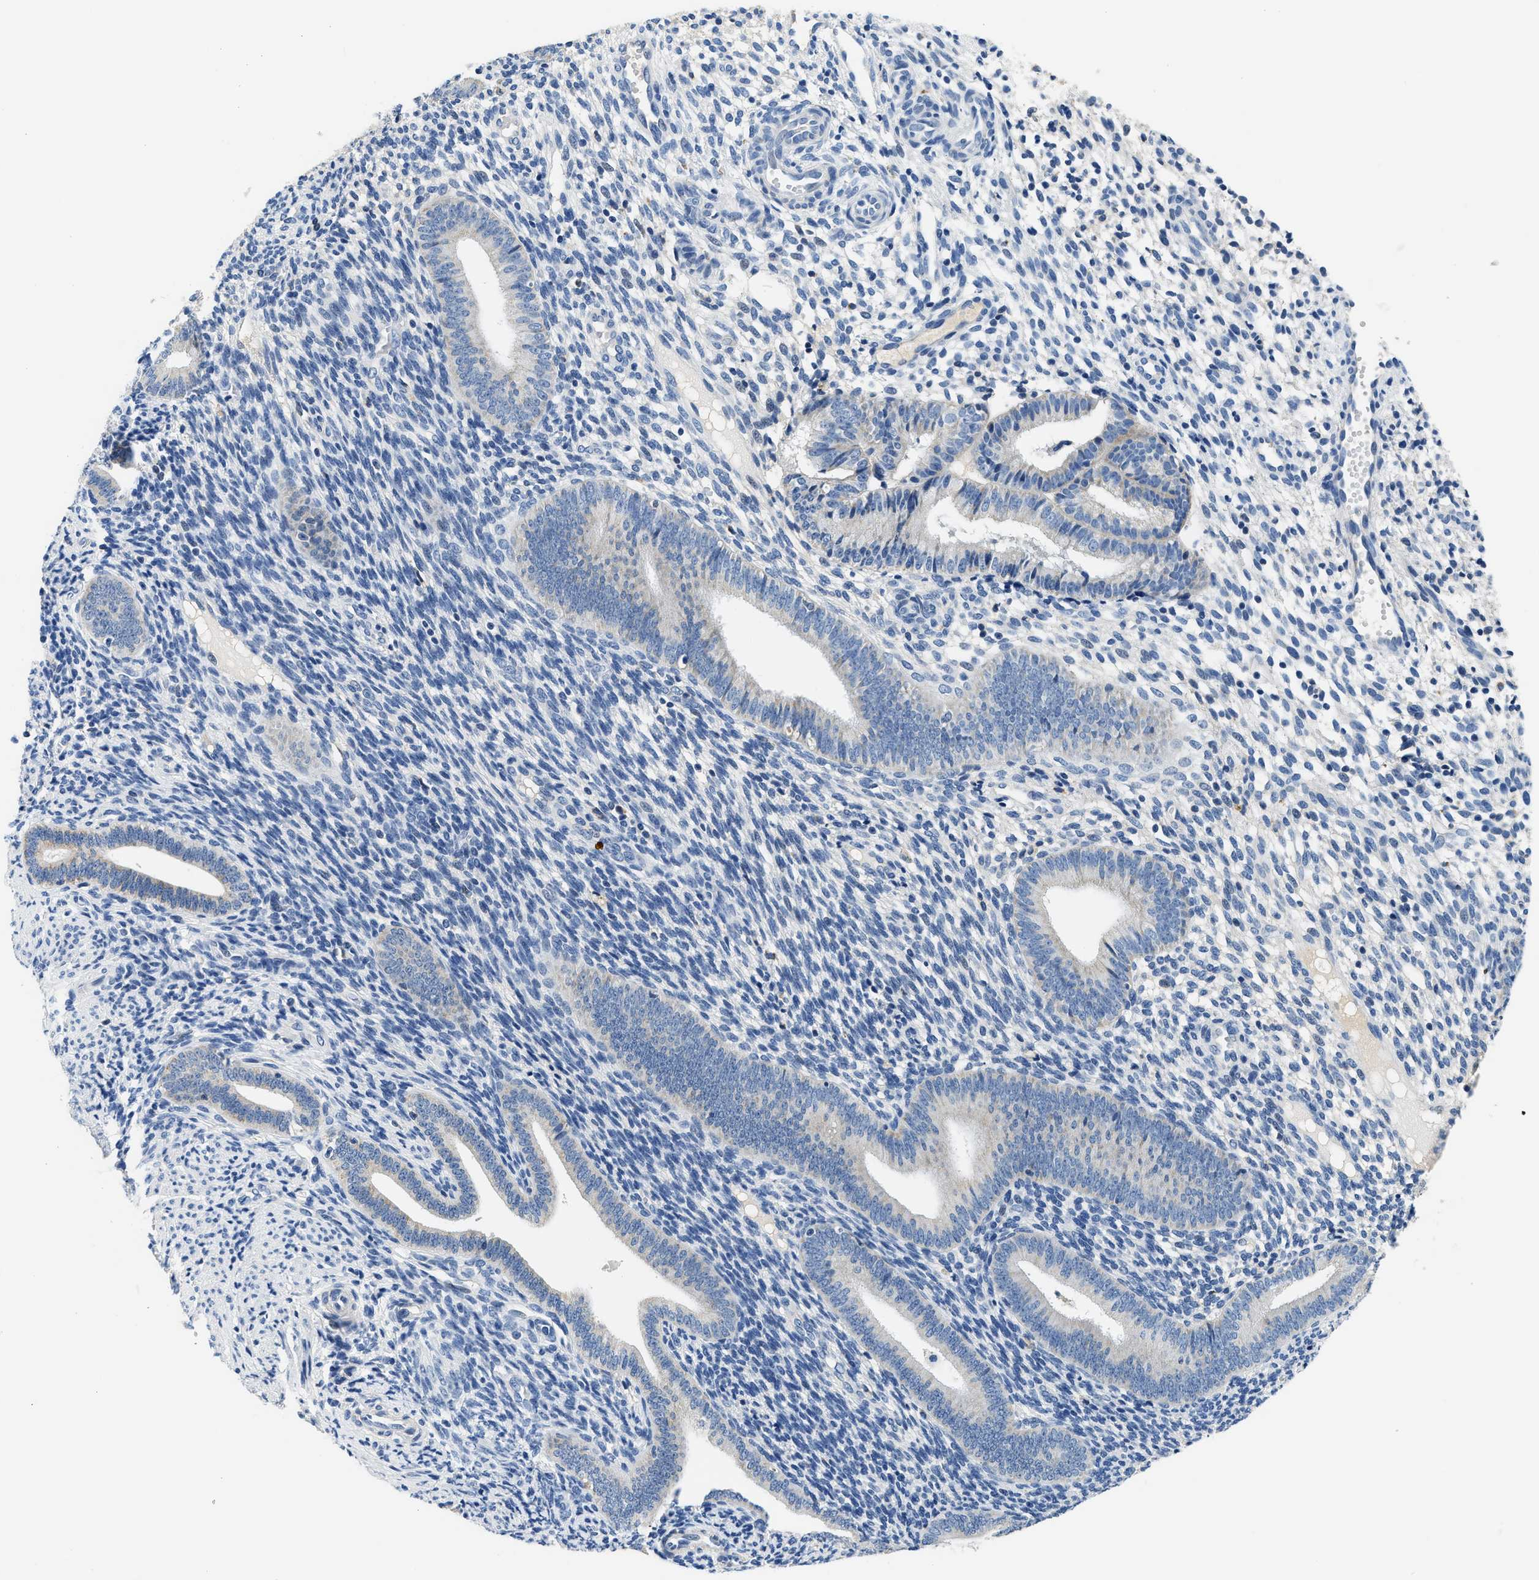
{"staining": {"intensity": "negative", "quantity": "none", "location": "none"}, "tissue": "endometrium", "cell_type": "Cells in endometrial stroma", "image_type": "normal", "snomed": [{"axis": "morphology", "description": "Normal tissue, NOS"}, {"axis": "topography", "description": "Uterus"}, {"axis": "topography", "description": "Endometrium"}], "caption": "There is no significant staining in cells in endometrial stroma of endometrium. The staining is performed using DAB brown chromogen with nuclei counter-stained in using hematoxylin.", "gene": "PCK2", "patient": {"sex": "female", "age": 33}}